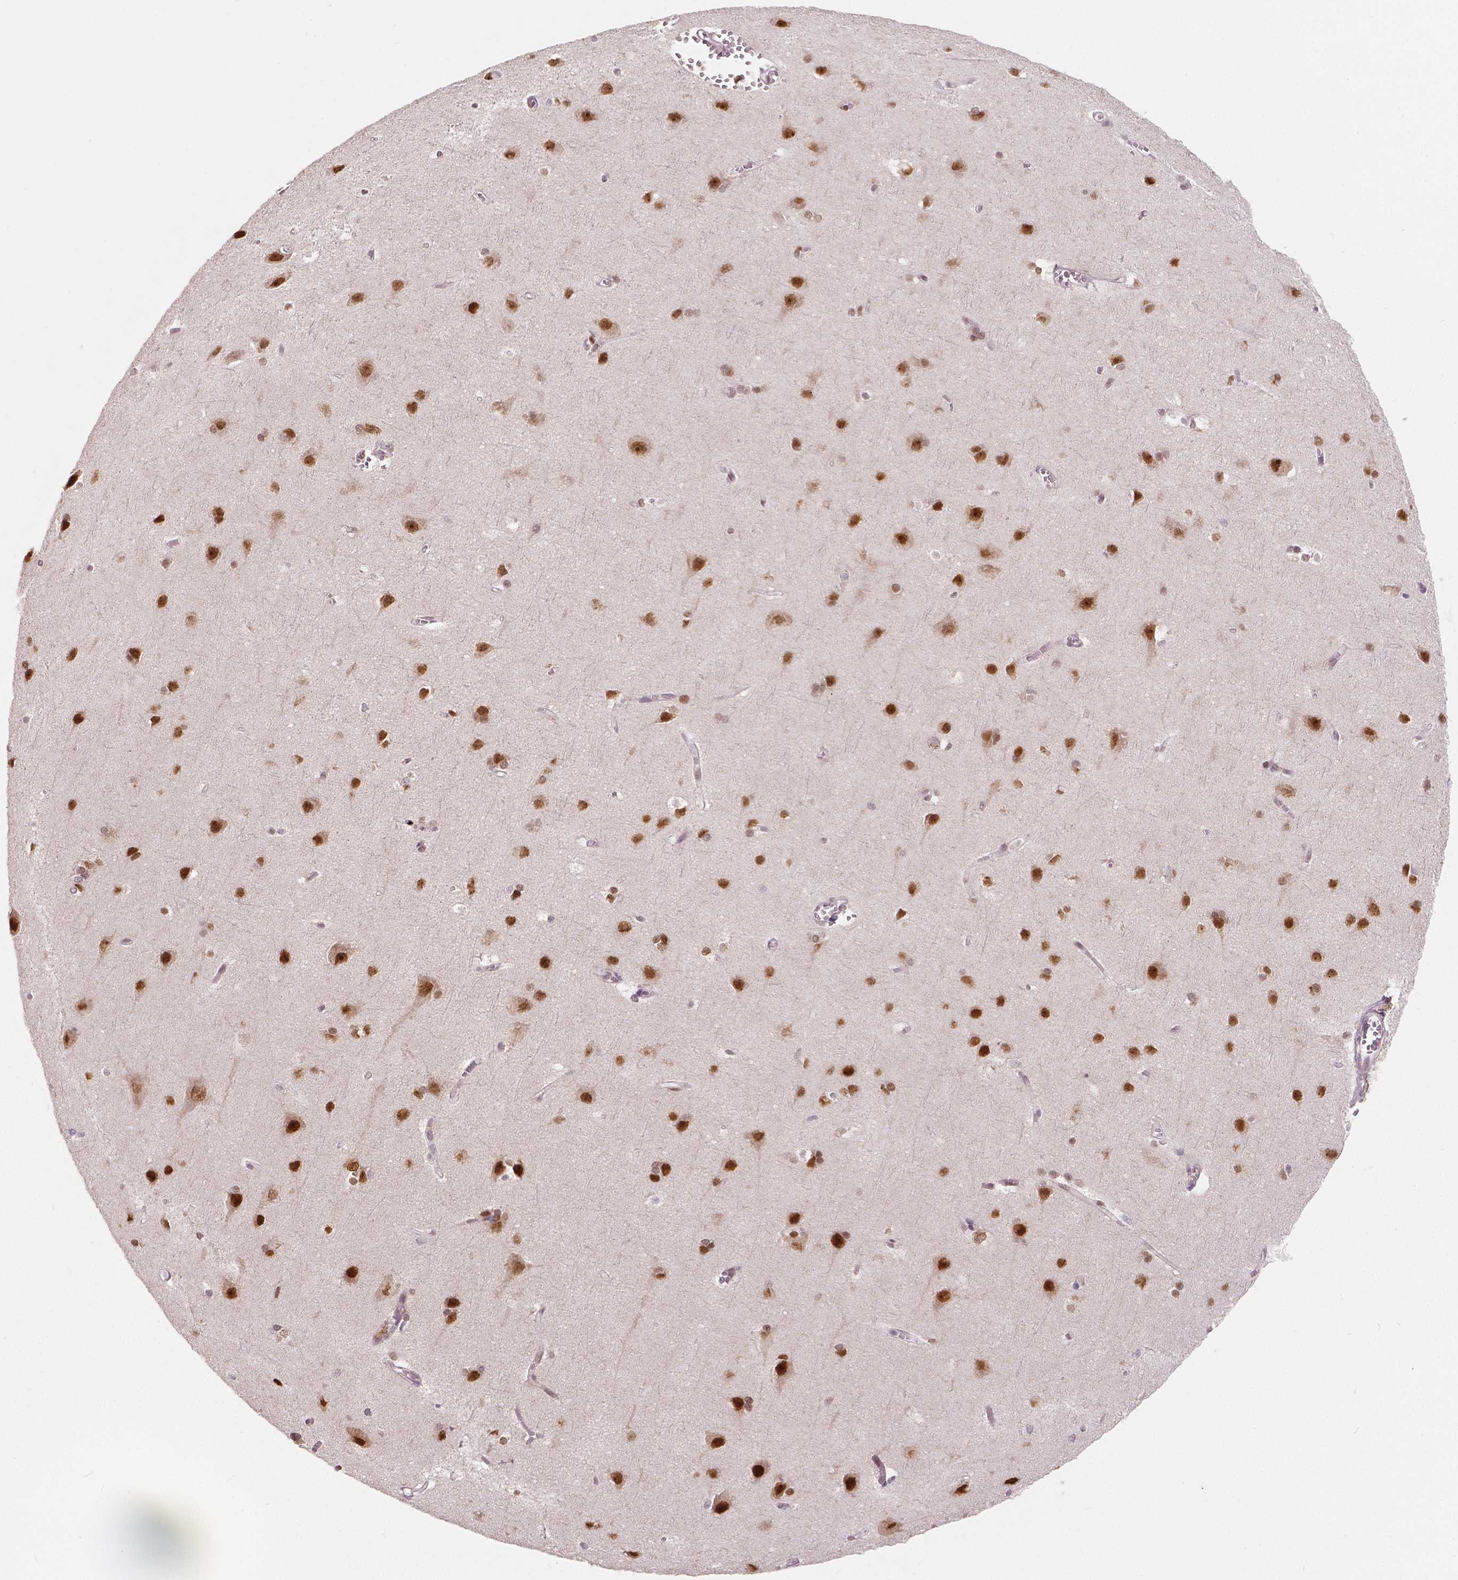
{"staining": {"intensity": "weak", "quantity": "<25%", "location": "nuclear"}, "tissue": "cerebral cortex", "cell_type": "Endothelial cells", "image_type": "normal", "snomed": [{"axis": "morphology", "description": "Normal tissue, NOS"}, {"axis": "topography", "description": "Cerebral cortex"}], "caption": "High power microscopy photomicrograph of an immunohistochemistry (IHC) image of normal cerebral cortex, revealing no significant staining in endothelial cells. Brightfield microscopy of immunohistochemistry stained with DAB (brown) and hematoxylin (blue), captured at high magnification.", "gene": "NSD2", "patient": {"sex": "male", "age": 37}}